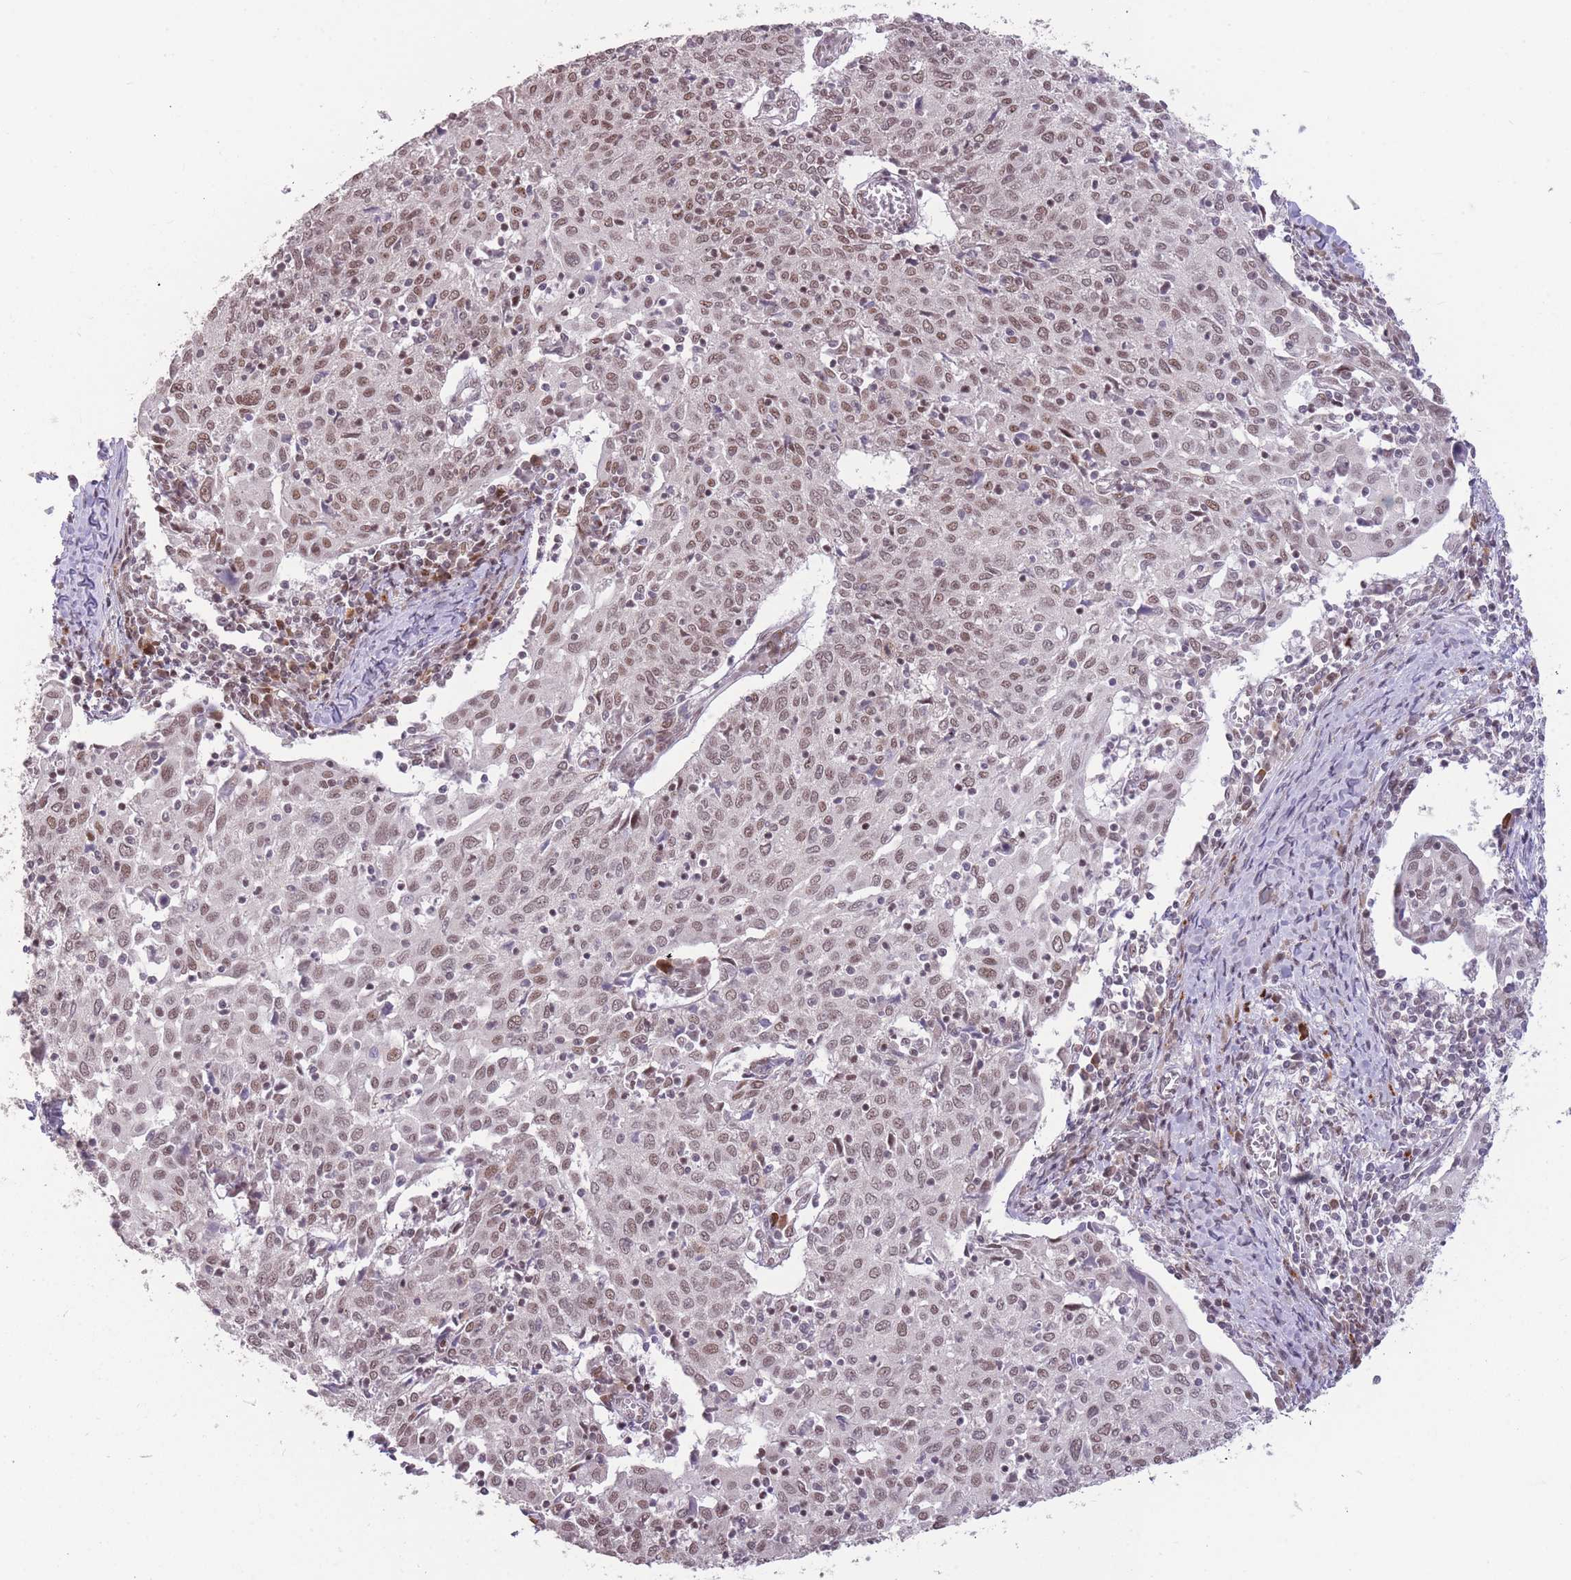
{"staining": {"intensity": "moderate", "quantity": ">75%", "location": "nuclear"}, "tissue": "cervical cancer", "cell_type": "Tumor cells", "image_type": "cancer", "snomed": [{"axis": "morphology", "description": "Squamous cell carcinoma, NOS"}, {"axis": "topography", "description": "Cervix"}], "caption": "Squamous cell carcinoma (cervical) stained with immunohistochemistry (IHC) displays moderate nuclear positivity in approximately >75% of tumor cells. Ihc stains the protein in brown and the nuclei are stained blue.", "gene": "HNRNPUL1", "patient": {"sex": "female", "age": 52}}